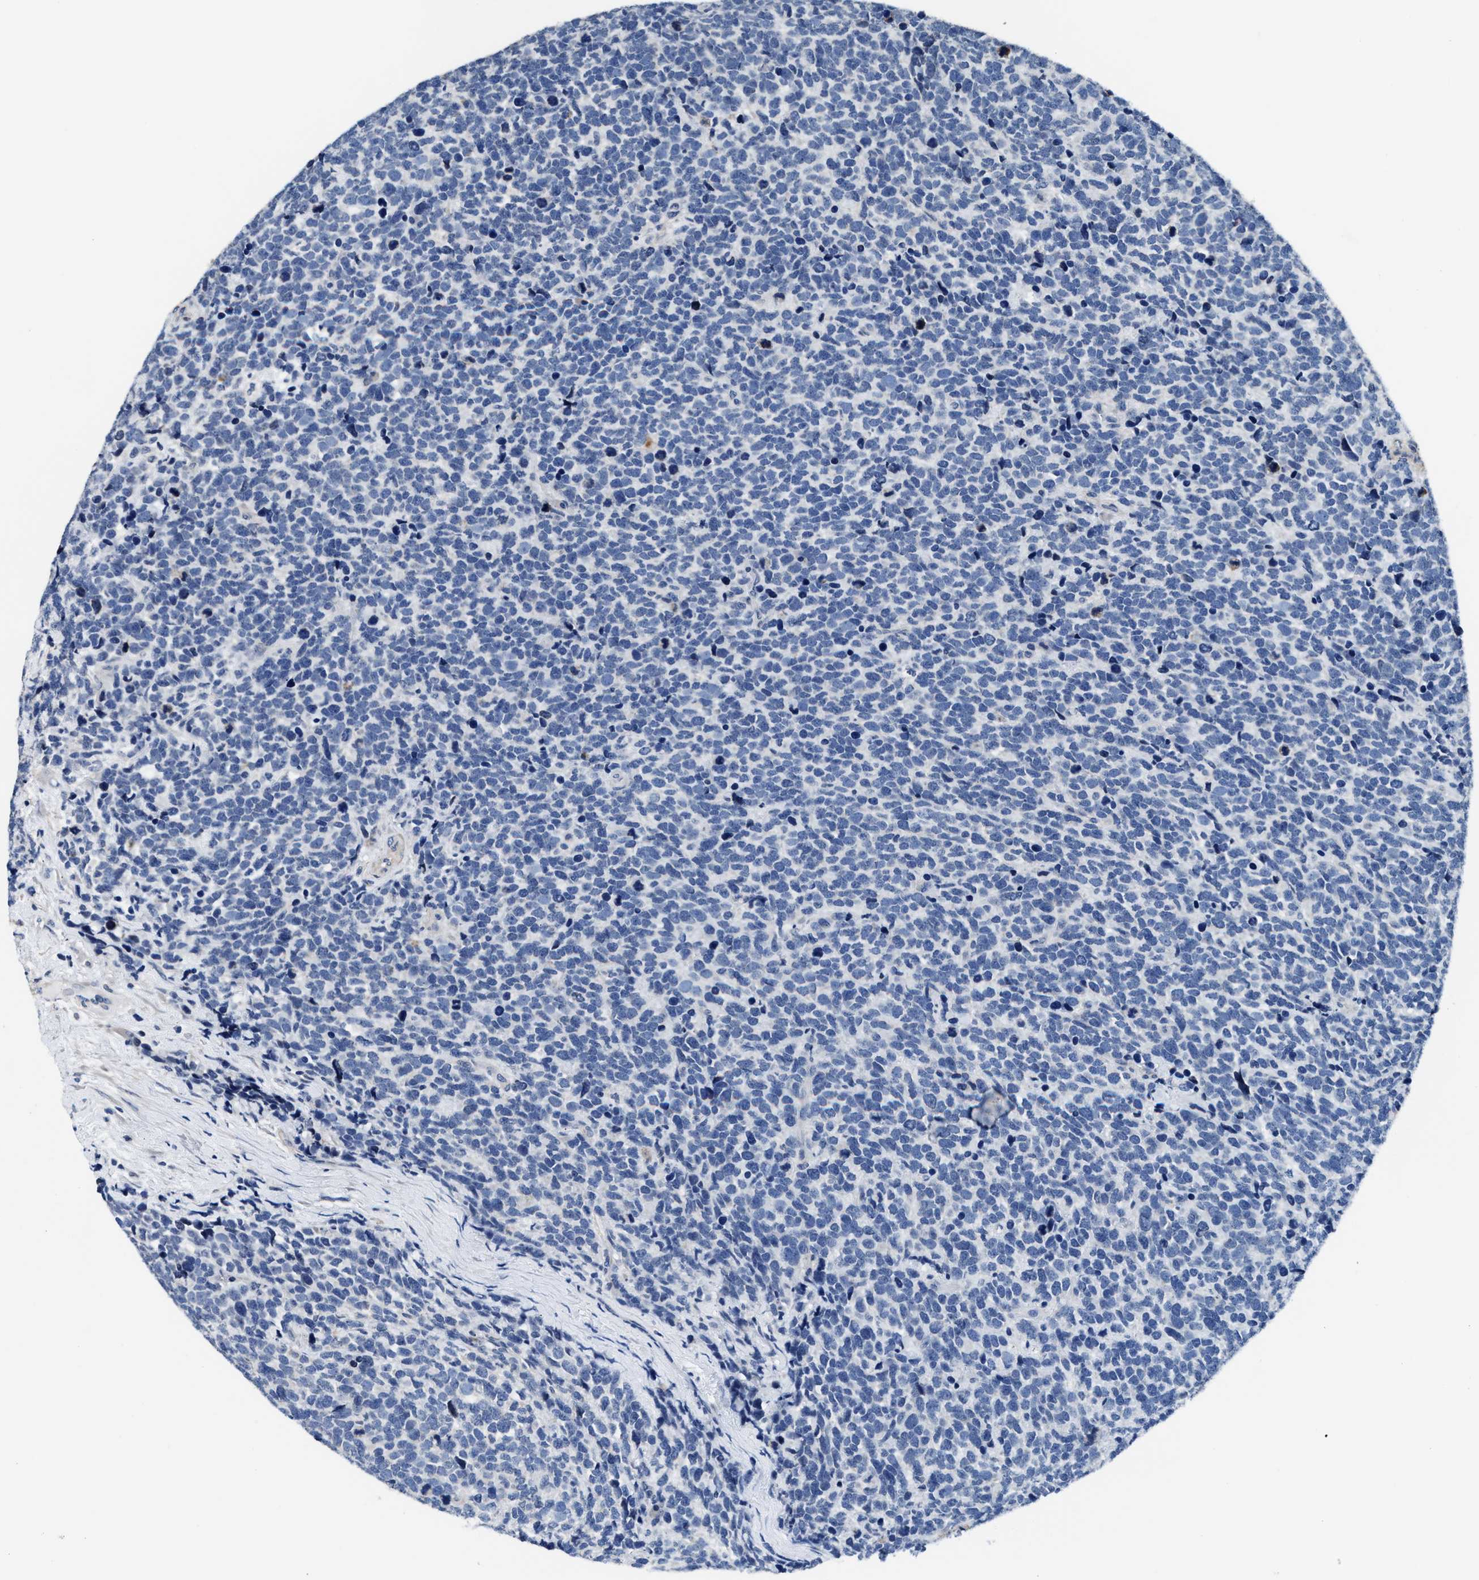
{"staining": {"intensity": "negative", "quantity": "none", "location": "none"}, "tissue": "urothelial cancer", "cell_type": "Tumor cells", "image_type": "cancer", "snomed": [{"axis": "morphology", "description": "Urothelial carcinoma, High grade"}, {"axis": "topography", "description": "Urinary bladder"}], "caption": "Protein analysis of urothelial cancer displays no significant staining in tumor cells. (Stains: DAB immunohistochemistry with hematoxylin counter stain, Microscopy: brightfield microscopy at high magnification).", "gene": "MYH3", "patient": {"sex": "female", "age": 82}}